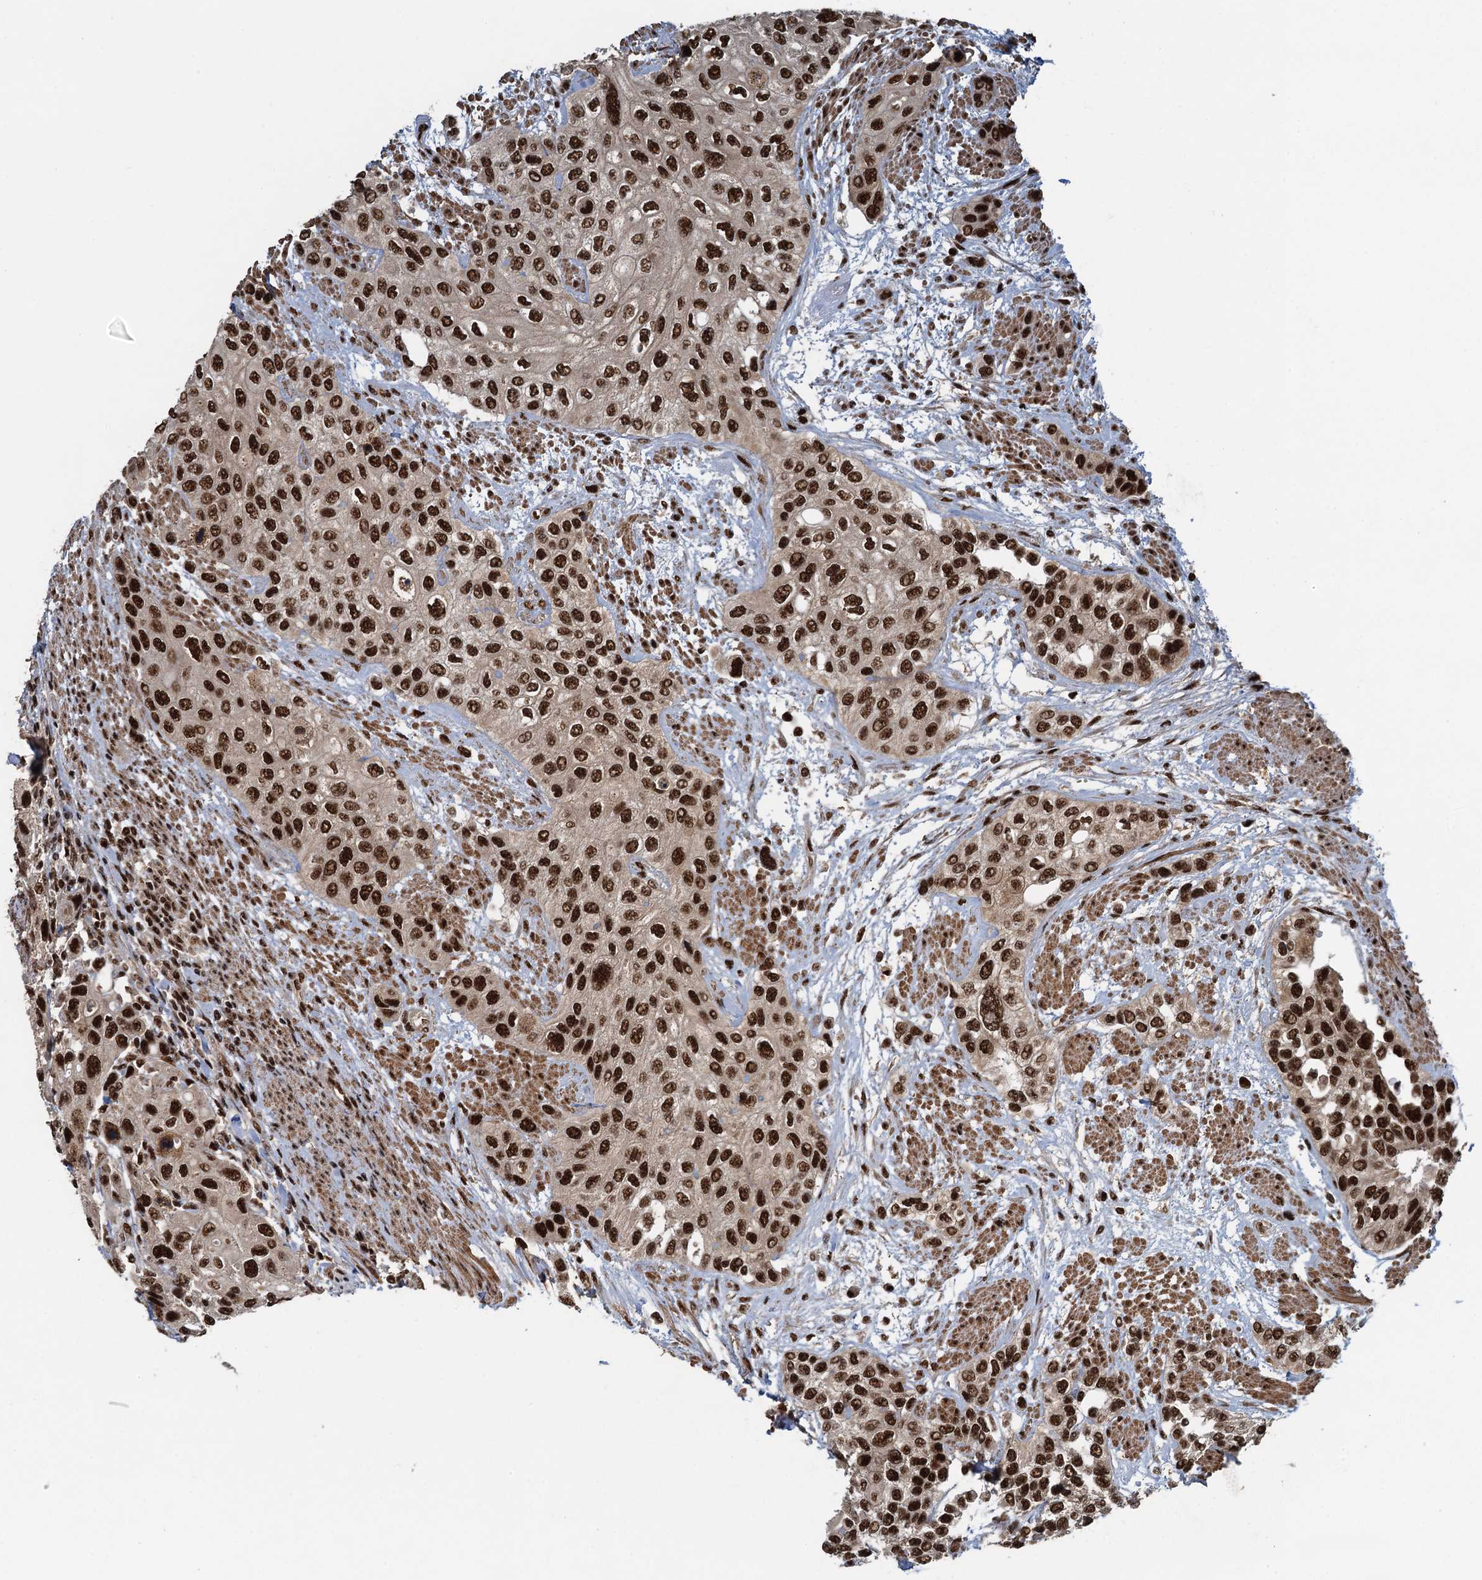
{"staining": {"intensity": "strong", "quantity": ">75%", "location": "nuclear"}, "tissue": "urothelial cancer", "cell_type": "Tumor cells", "image_type": "cancer", "snomed": [{"axis": "morphology", "description": "Normal tissue, NOS"}, {"axis": "morphology", "description": "Urothelial carcinoma, High grade"}, {"axis": "topography", "description": "Vascular tissue"}, {"axis": "topography", "description": "Urinary bladder"}], "caption": "DAB (3,3'-diaminobenzidine) immunohistochemical staining of urothelial cancer displays strong nuclear protein positivity in about >75% of tumor cells.", "gene": "ZC3H18", "patient": {"sex": "female", "age": 56}}